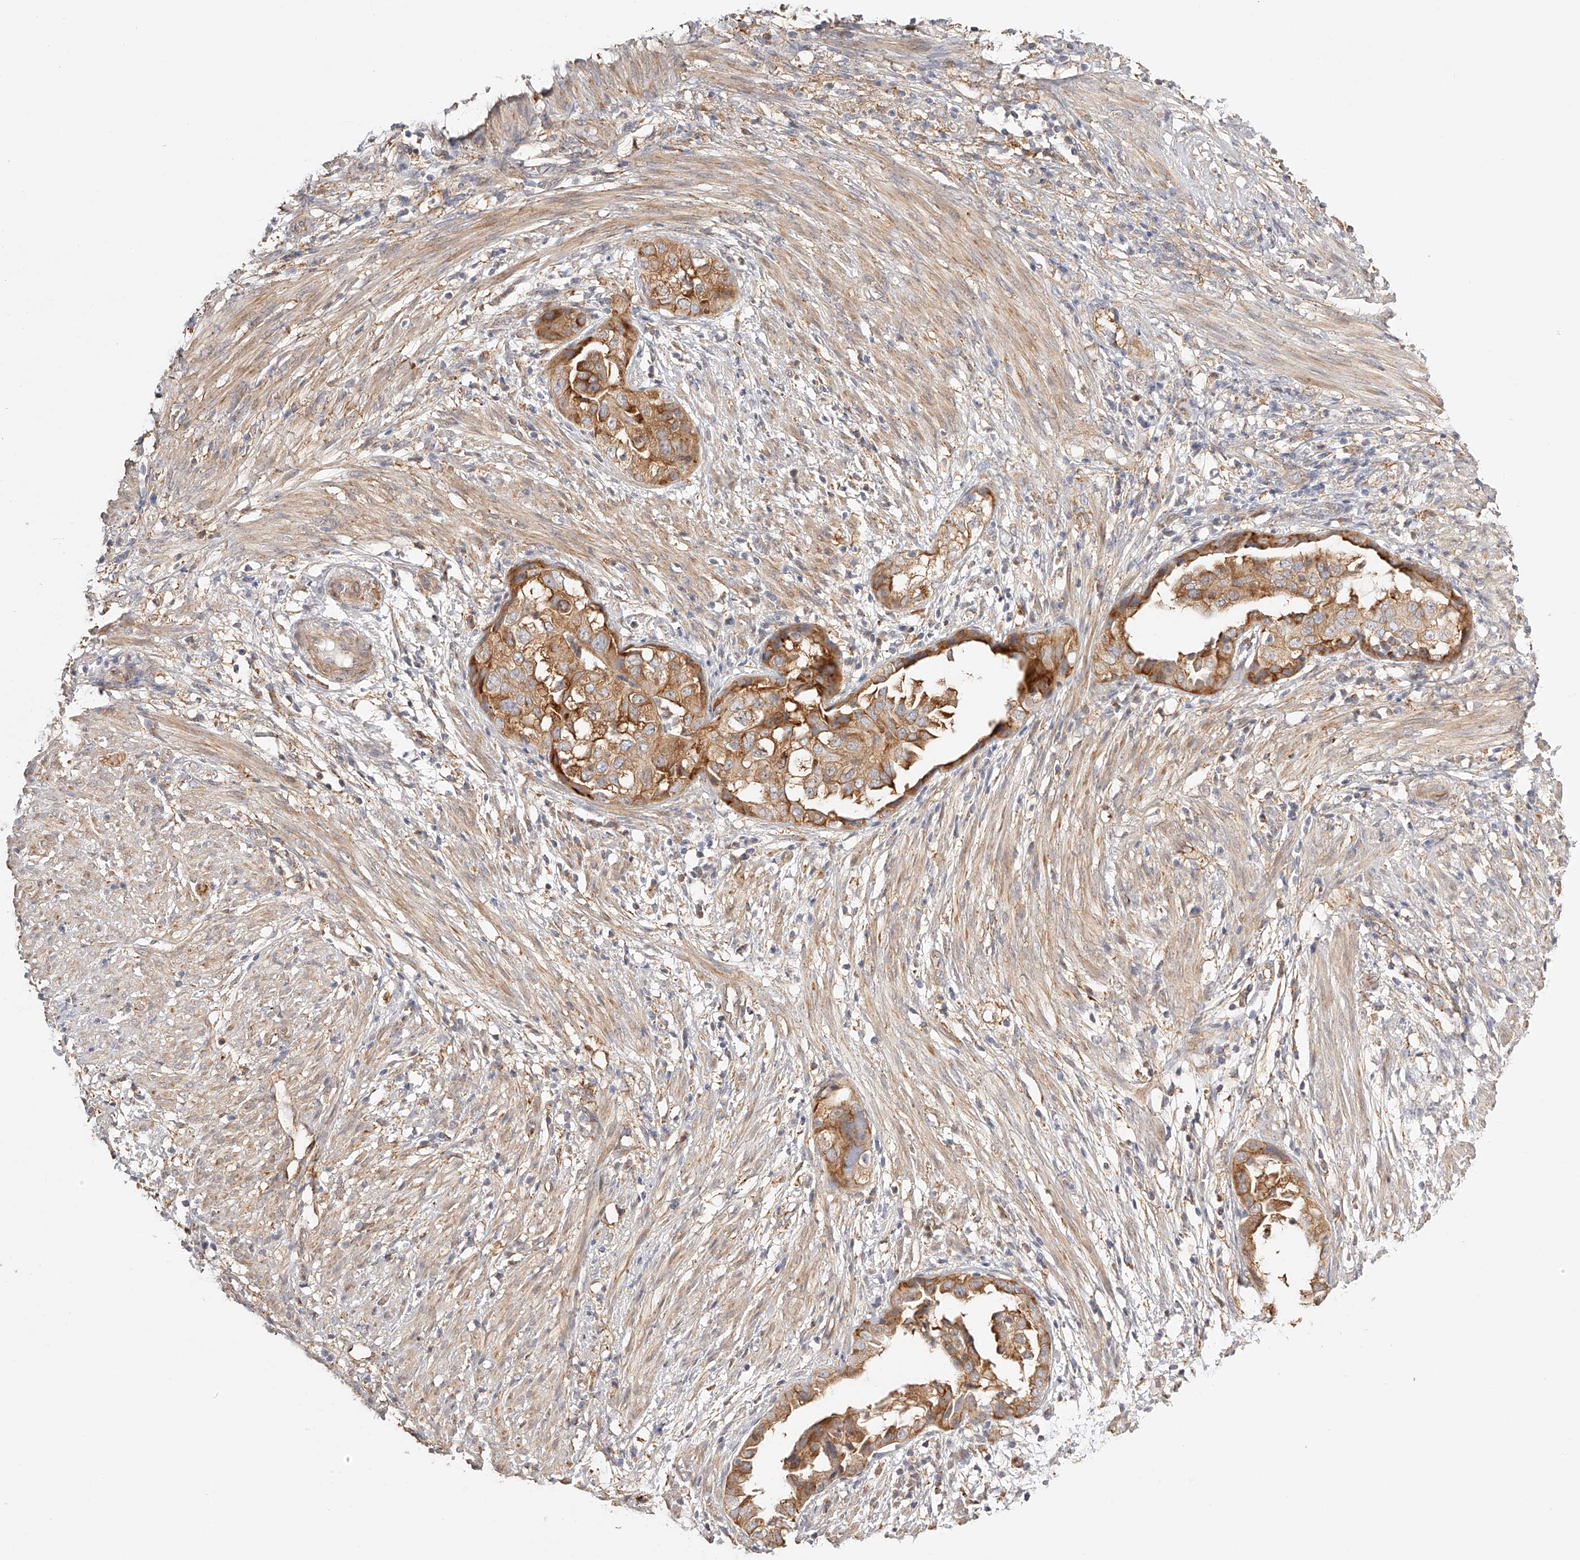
{"staining": {"intensity": "moderate", "quantity": ">75%", "location": "cytoplasmic/membranous"}, "tissue": "endometrial cancer", "cell_type": "Tumor cells", "image_type": "cancer", "snomed": [{"axis": "morphology", "description": "Adenocarcinoma, NOS"}, {"axis": "topography", "description": "Endometrium"}], "caption": "High-power microscopy captured an immunohistochemistry (IHC) histopathology image of endometrial cancer (adenocarcinoma), revealing moderate cytoplasmic/membranous staining in approximately >75% of tumor cells. (DAB IHC with brightfield microscopy, high magnification).", "gene": "SYNC", "patient": {"sex": "female", "age": 85}}